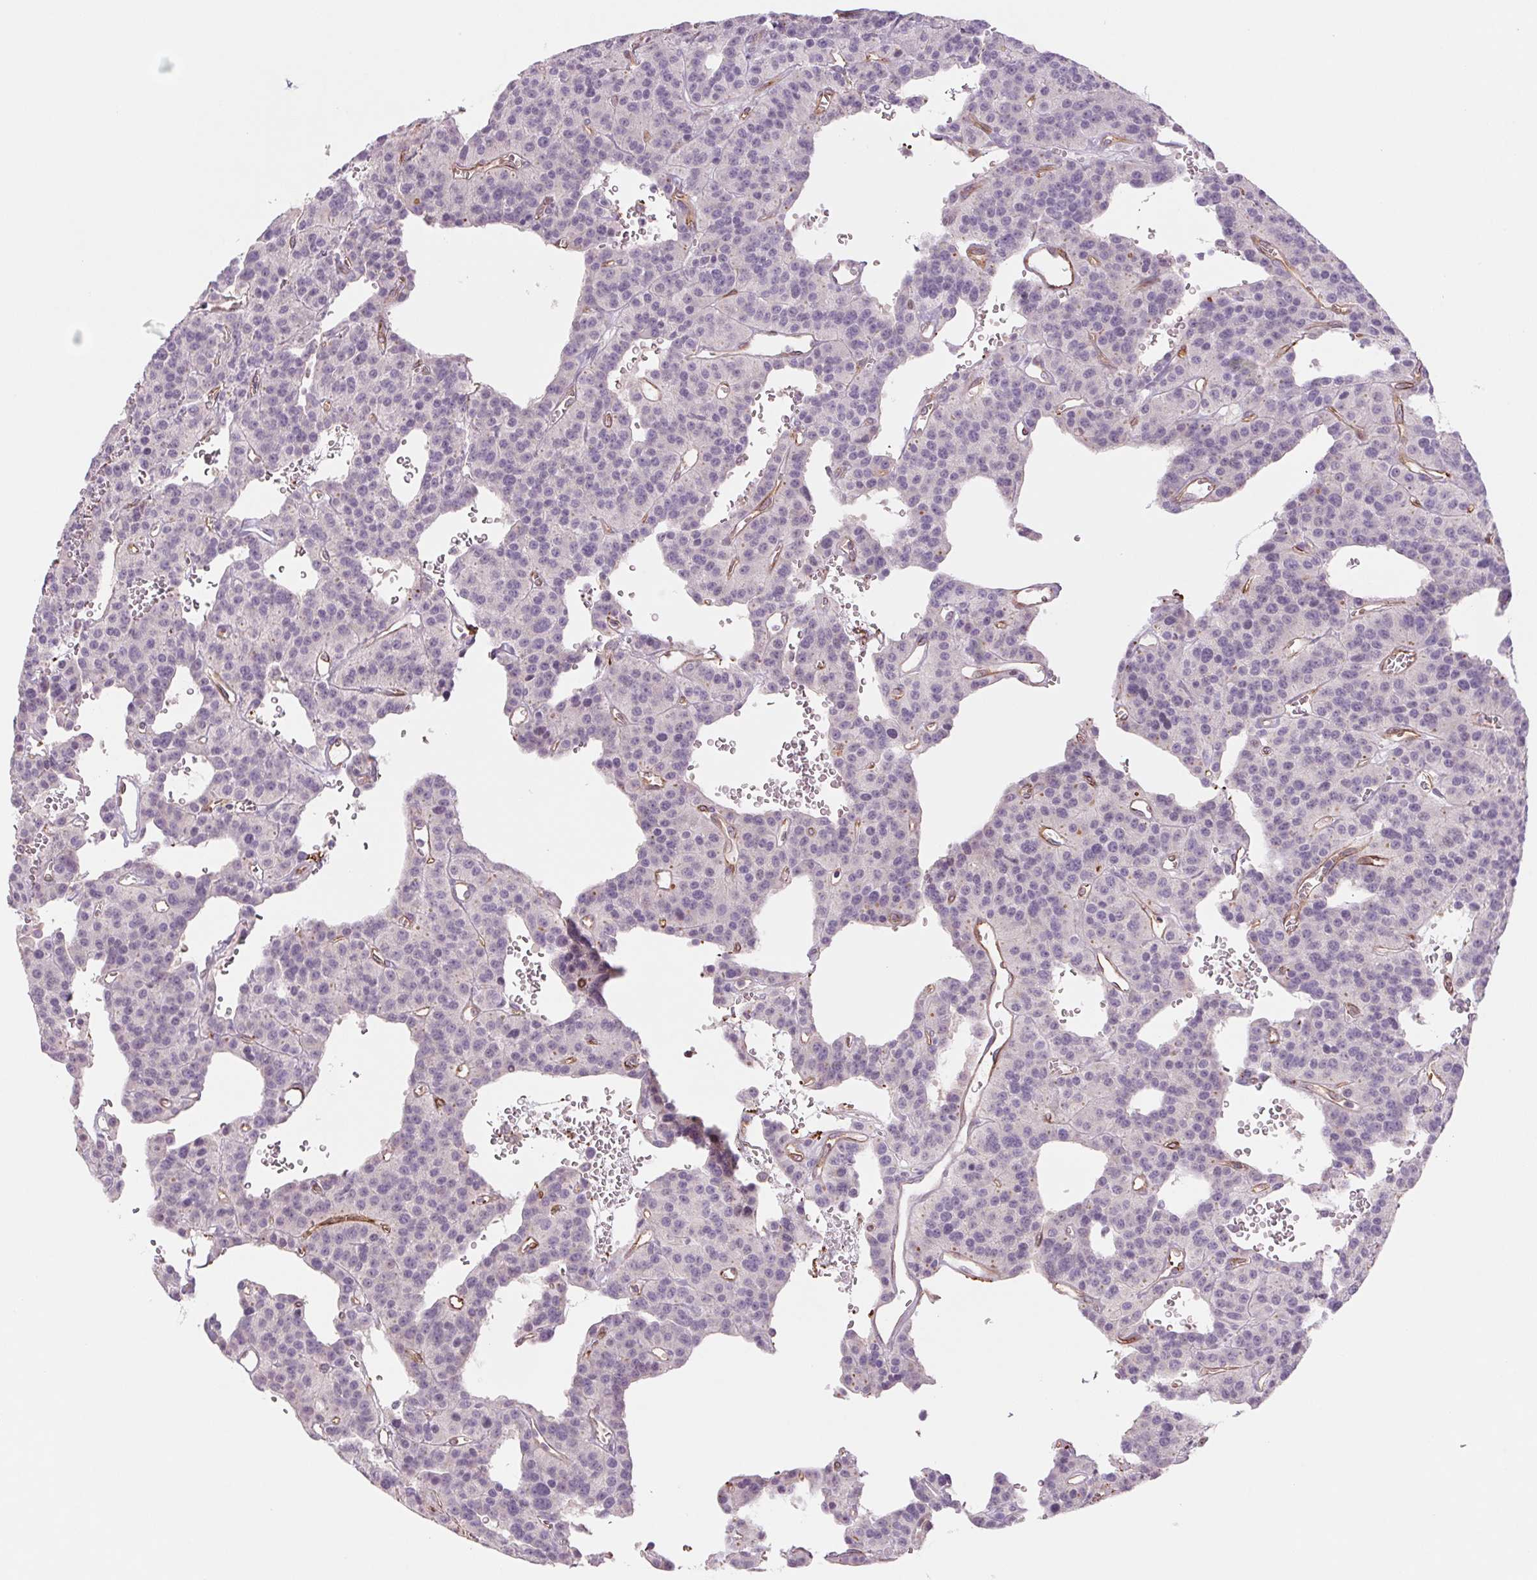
{"staining": {"intensity": "negative", "quantity": "none", "location": "none"}, "tissue": "carcinoid", "cell_type": "Tumor cells", "image_type": "cancer", "snomed": [{"axis": "morphology", "description": "Carcinoid, malignant, NOS"}, {"axis": "topography", "description": "Lung"}], "caption": "Immunohistochemistry micrograph of neoplastic tissue: malignant carcinoid stained with DAB (3,3'-diaminobenzidine) shows no significant protein expression in tumor cells. Nuclei are stained in blue.", "gene": "MS4A13", "patient": {"sex": "female", "age": 71}}